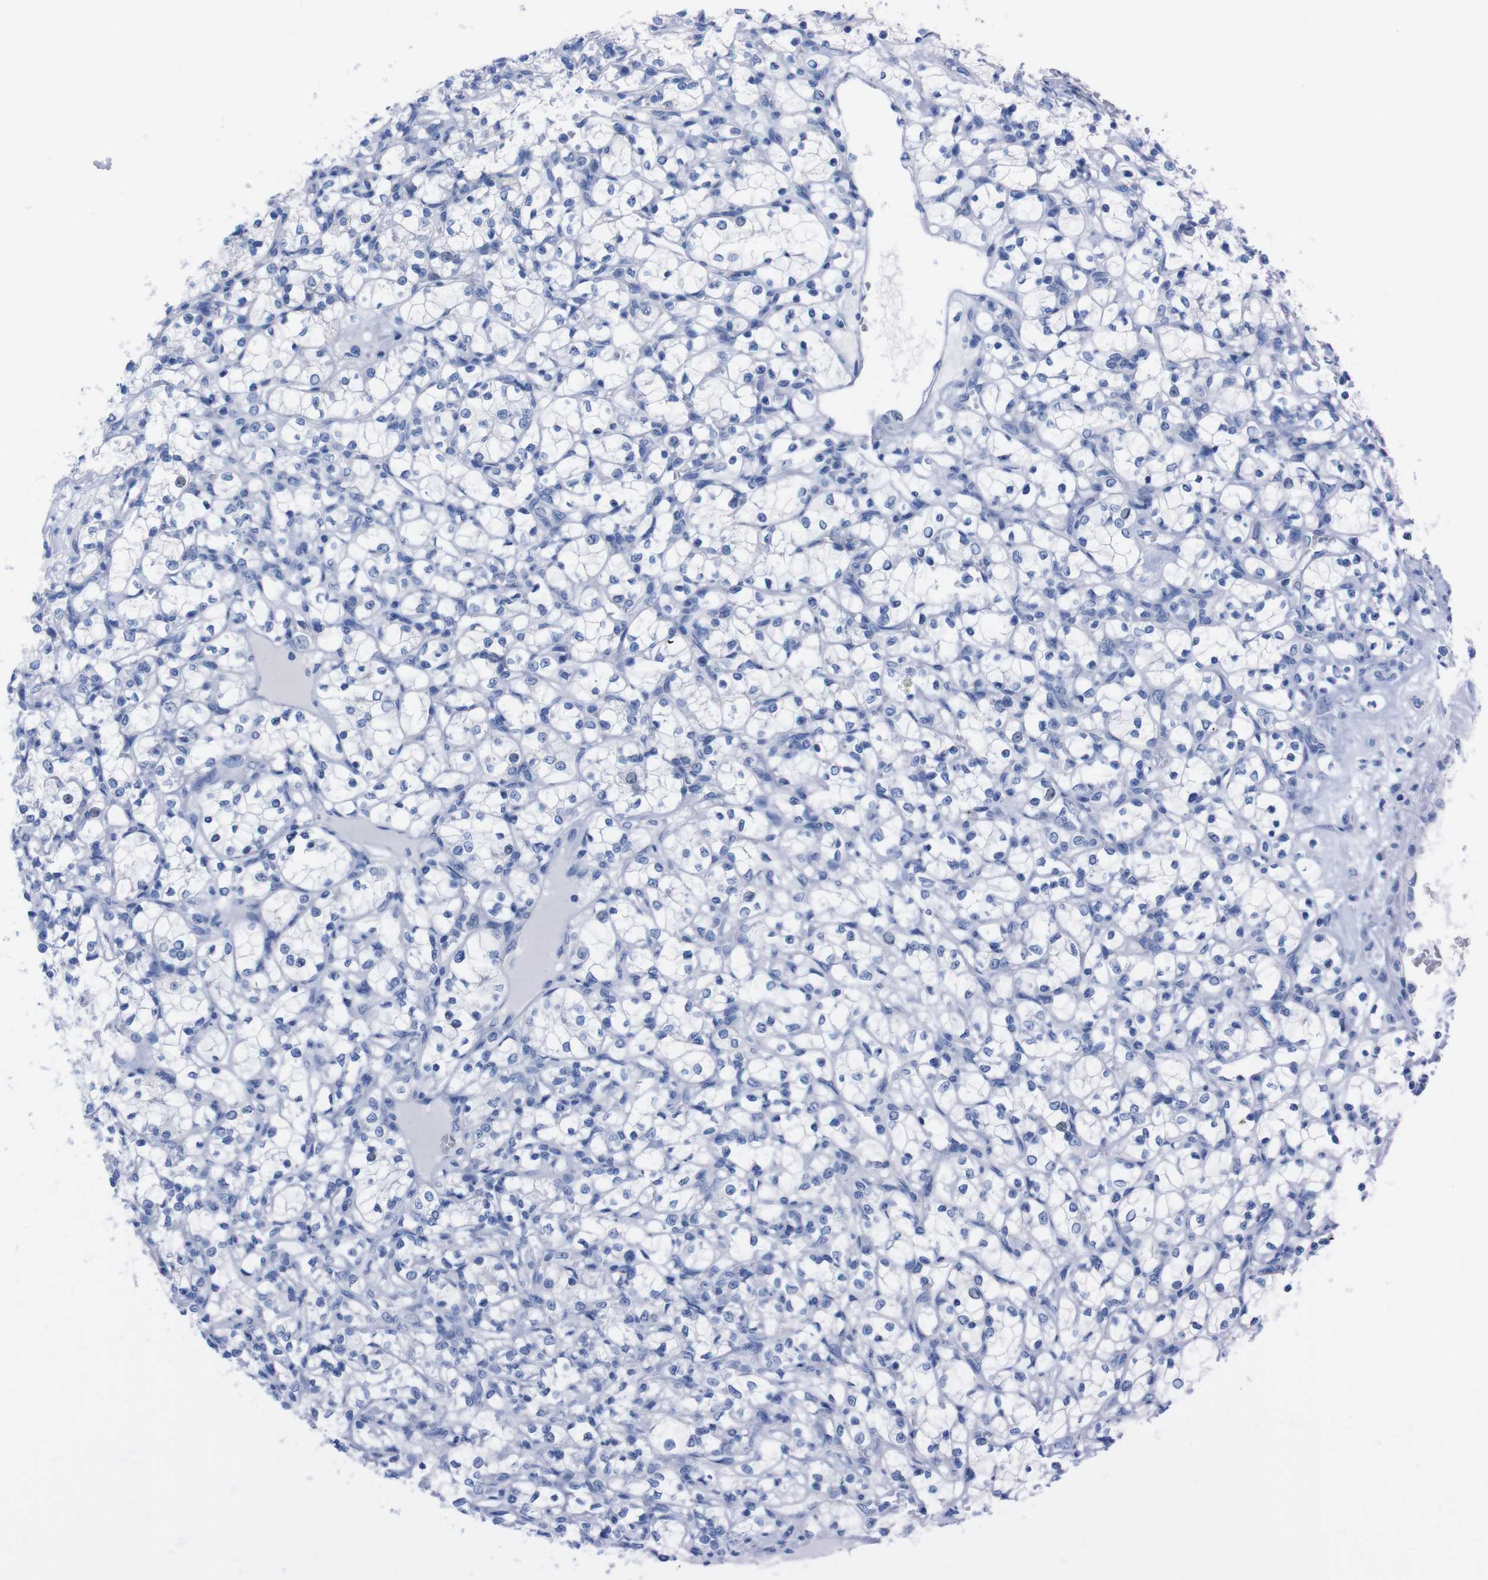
{"staining": {"intensity": "negative", "quantity": "none", "location": "none"}, "tissue": "renal cancer", "cell_type": "Tumor cells", "image_type": "cancer", "snomed": [{"axis": "morphology", "description": "Adenocarcinoma, NOS"}, {"axis": "topography", "description": "Kidney"}], "caption": "Renal cancer stained for a protein using IHC shows no expression tumor cells.", "gene": "TMEM243", "patient": {"sex": "female", "age": 69}}